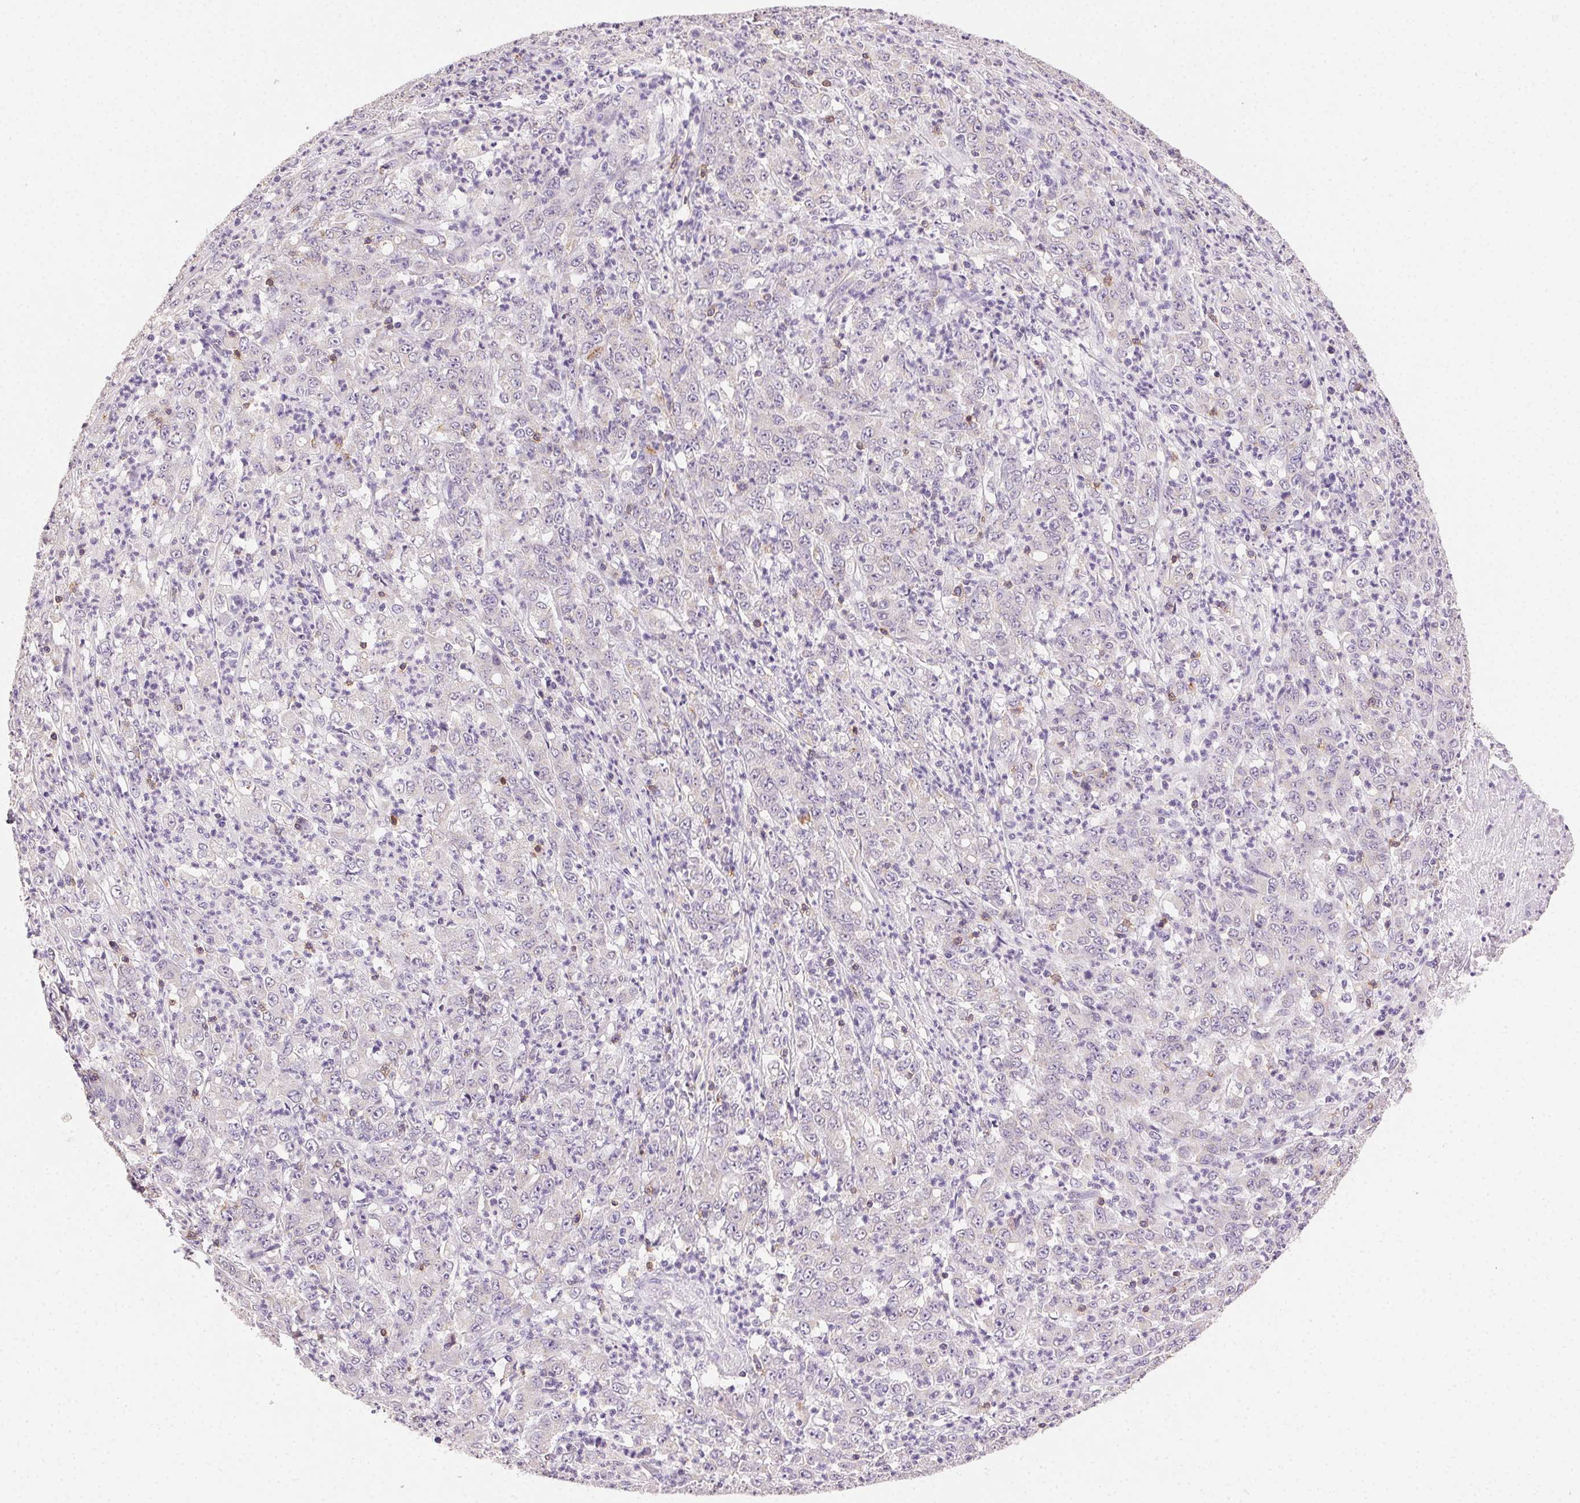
{"staining": {"intensity": "negative", "quantity": "none", "location": "none"}, "tissue": "stomach cancer", "cell_type": "Tumor cells", "image_type": "cancer", "snomed": [{"axis": "morphology", "description": "Adenocarcinoma, NOS"}, {"axis": "topography", "description": "Stomach, lower"}], "caption": "Protein analysis of stomach cancer demonstrates no significant staining in tumor cells.", "gene": "AKAP5", "patient": {"sex": "female", "age": 71}}